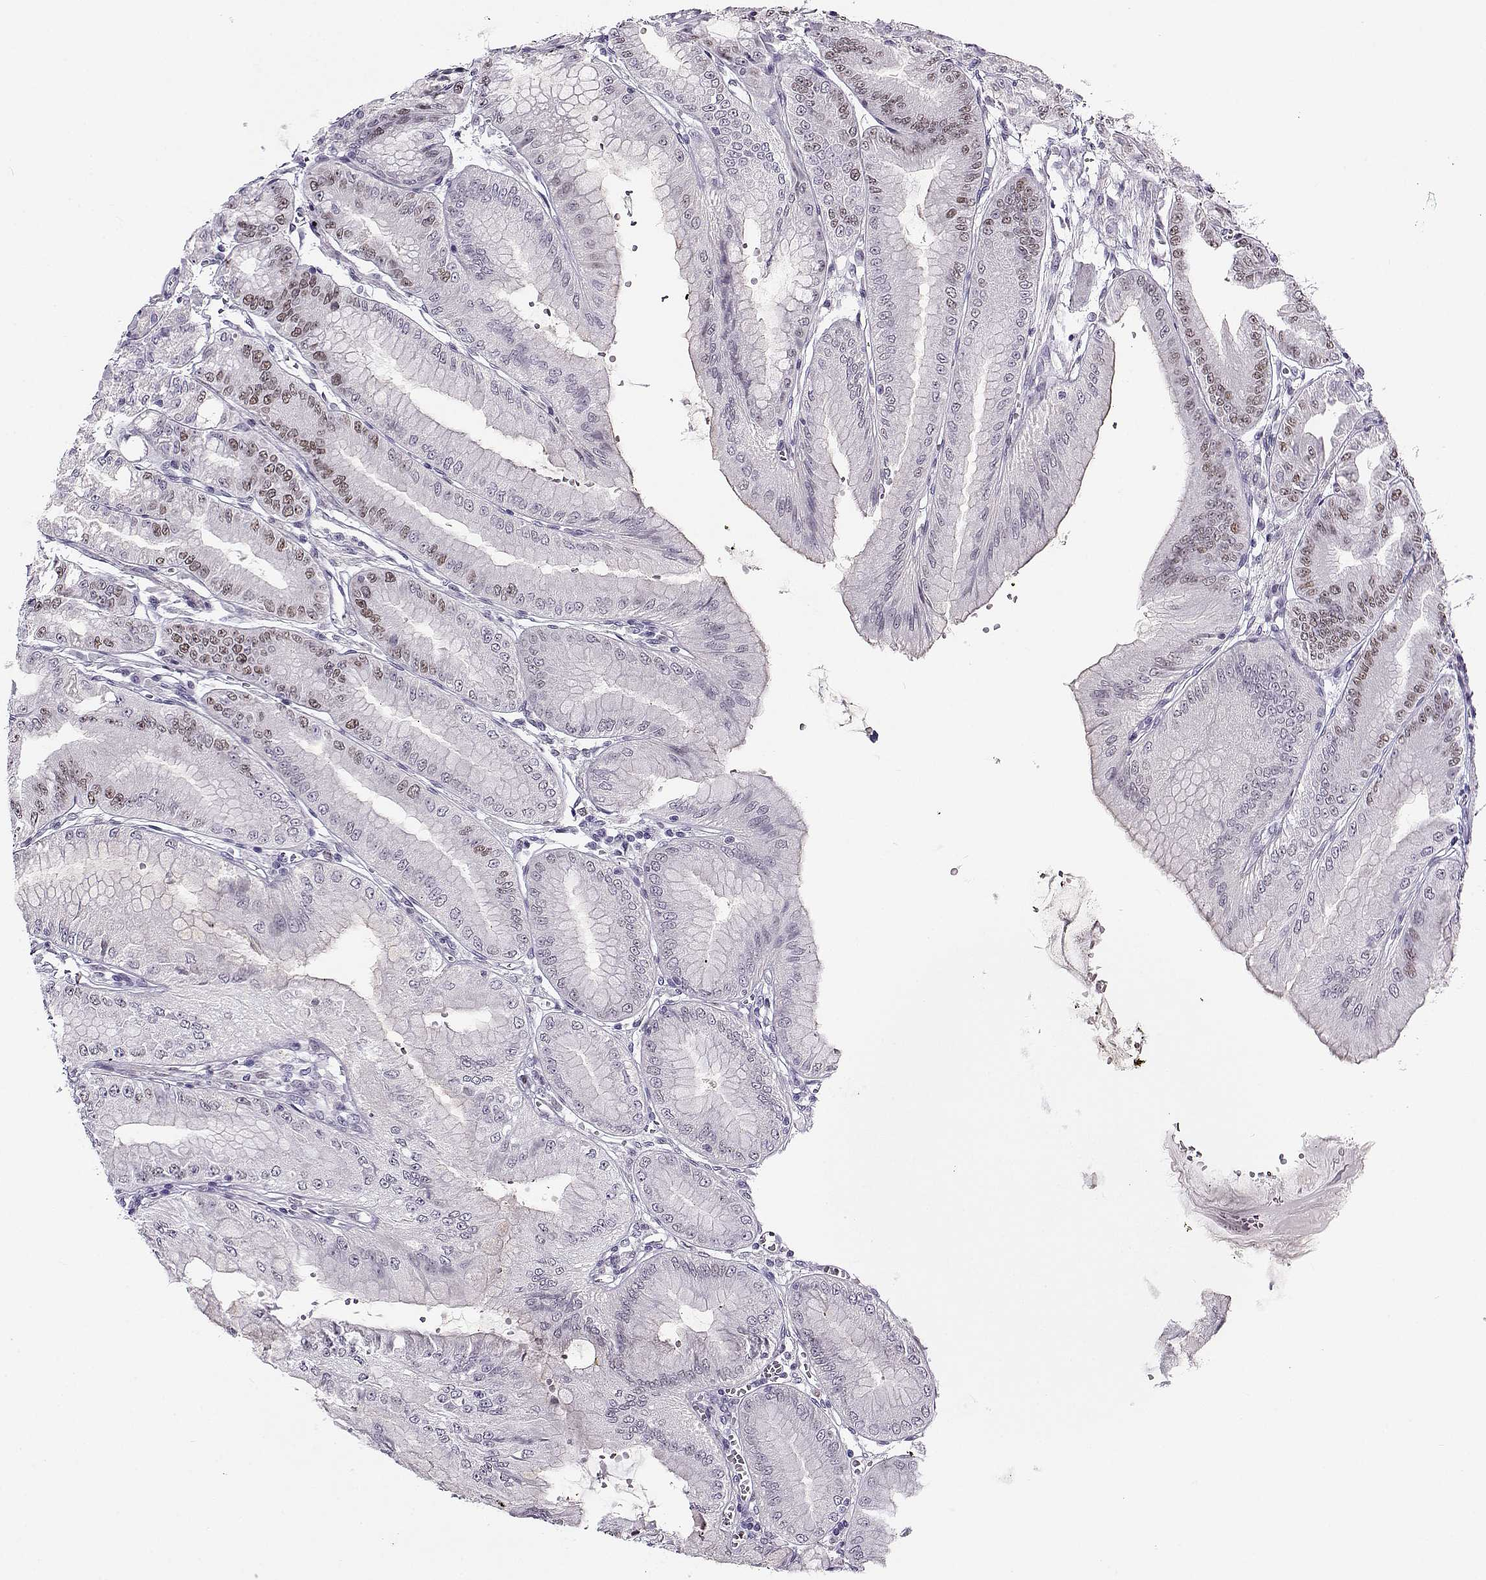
{"staining": {"intensity": "moderate", "quantity": "<25%", "location": "nuclear"}, "tissue": "stomach", "cell_type": "Glandular cells", "image_type": "normal", "snomed": [{"axis": "morphology", "description": "Normal tissue, NOS"}, {"axis": "topography", "description": "Stomach, lower"}], "caption": "Glandular cells show low levels of moderate nuclear staining in about <25% of cells in benign human stomach.", "gene": "BACH1", "patient": {"sex": "male", "age": 71}}